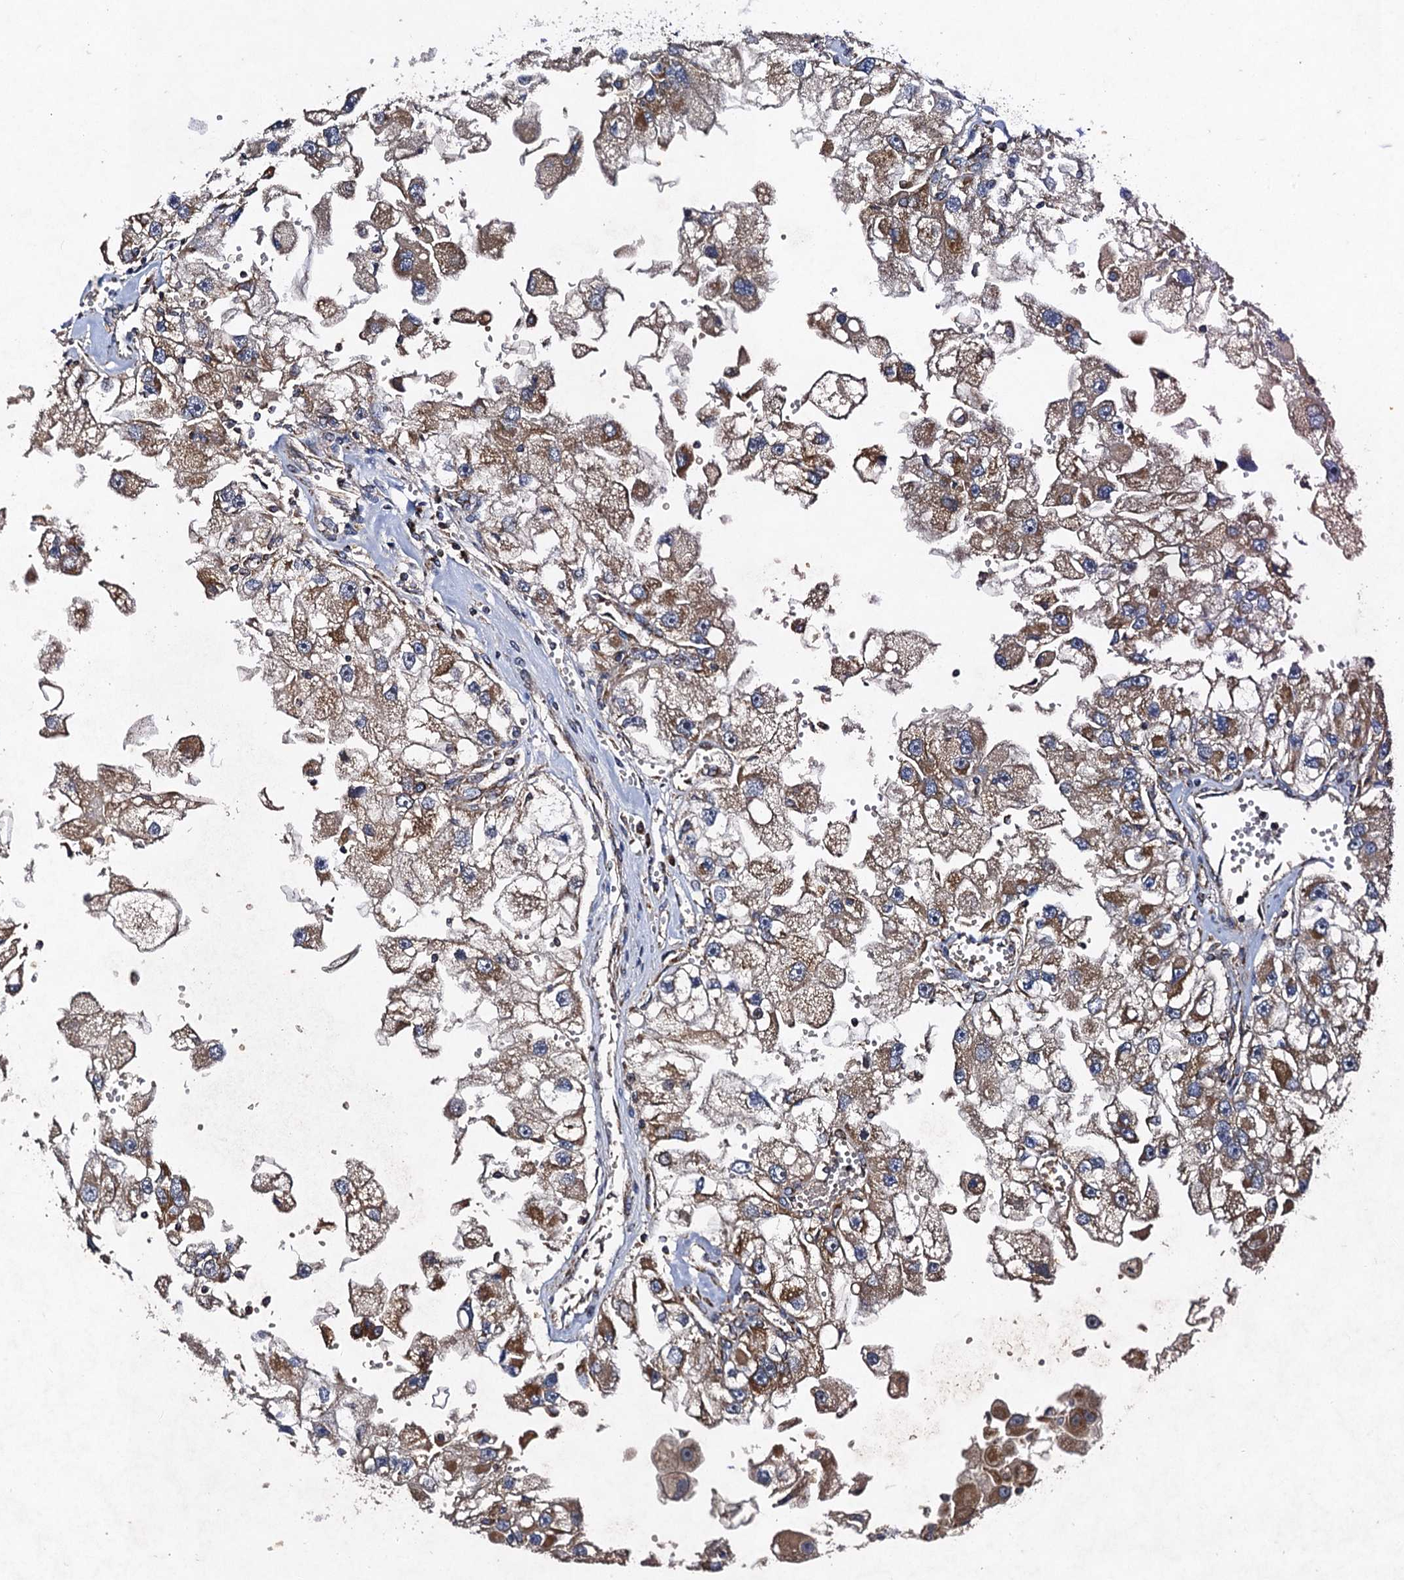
{"staining": {"intensity": "moderate", "quantity": "25%-75%", "location": "cytoplasmic/membranous"}, "tissue": "renal cancer", "cell_type": "Tumor cells", "image_type": "cancer", "snomed": [{"axis": "morphology", "description": "Adenocarcinoma, NOS"}, {"axis": "topography", "description": "Kidney"}], "caption": "An IHC photomicrograph of tumor tissue is shown. Protein staining in brown highlights moderate cytoplasmic/membranous positivity in renal cancer within tumor cells. (DAB (3,3'-diaminobenzidine) IHC with brightfield microscopy, high magnification).", "gene": "NDUFA13", "patient": {"sex": "male", "age": 63}}